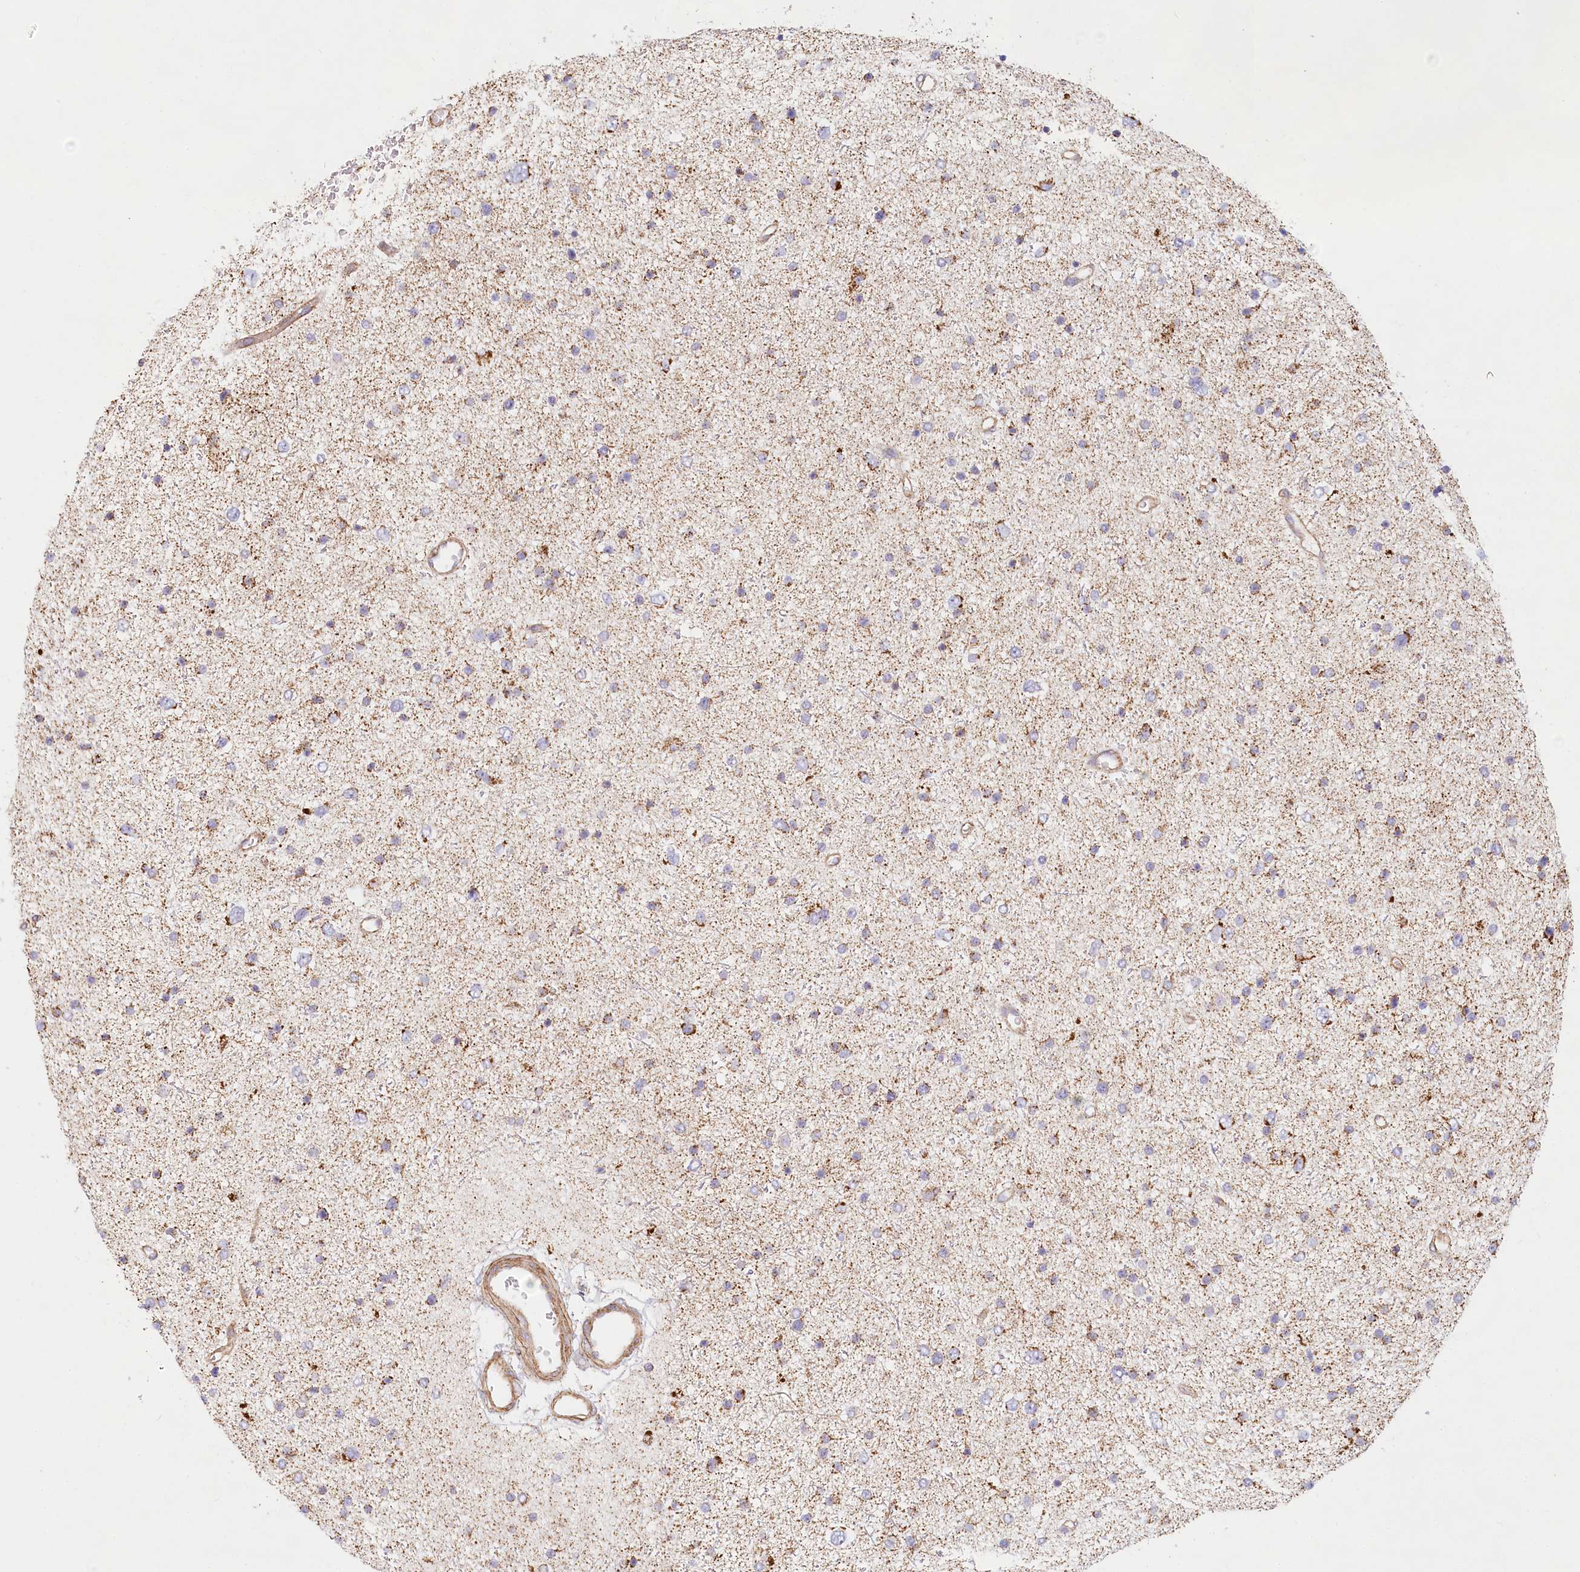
{"staining": {"intensity": "weak", "quantity": ">75%", "location": "cytoplasmic/membranous"}, "tissue": "glioma", "cell_type": "Tumor cells", "image_type": "cancer", "snomed": [{"axis": "morphology", "description": "Glioma, malignant, Low grade"}, {"axis": "topography", "description": "Brain"}], "caption": "Tumor cells demonstrate low levels of weak cytoplasmic/membranous staining in about >75% of cells in human malignant low-grade glioma. The staining was performed using DAB (3,3'-diaminobenzidine), with brown indicating positive protein expression. Nuclei are stained blue with hematoxylin.", "gene": "UMPS", "patient": {"sex": "female", "age": 37}}